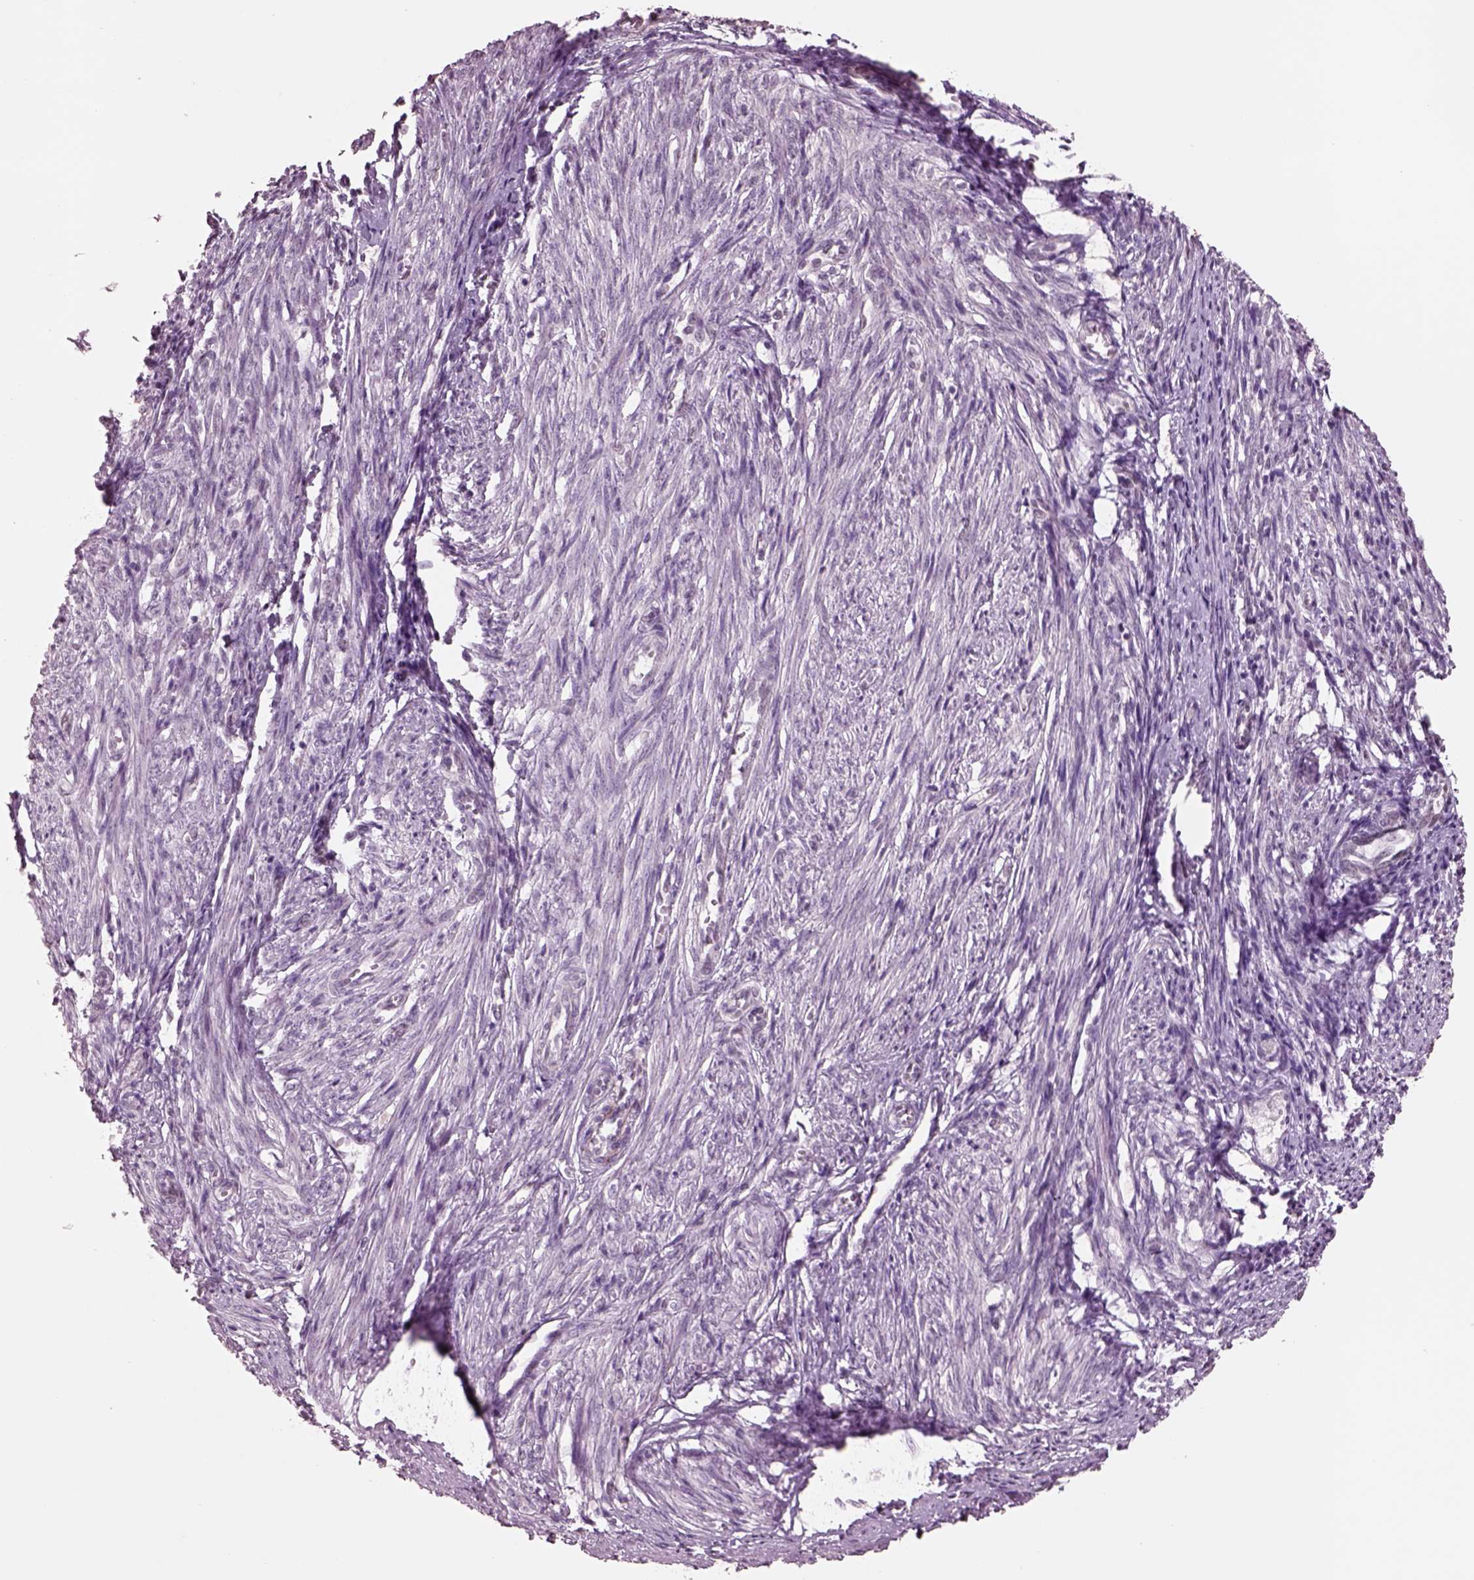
{"staining": {"intensity": "moderate", "quantity": ">75%", "location": "nuclear"}, "tissue": "endometrium", "cell_type": "Cells in endometrial stroma", "image_type": "normal", "snomed": [{"axis": "morphology", "description": "Normal tissue, NOS"}, {"axis": "topography", "description": "Endometrium"}], "caption": "Immunohistochemistry (DAB (3,3'-diaminobenzidine)) staining of unremarkable endometrium demonstrates moderate nuclear protein staining in about >75% of cells in endometrial stroma.", "gene": "SEPHS1", "patient": {"sex": "female", "age": 50}}